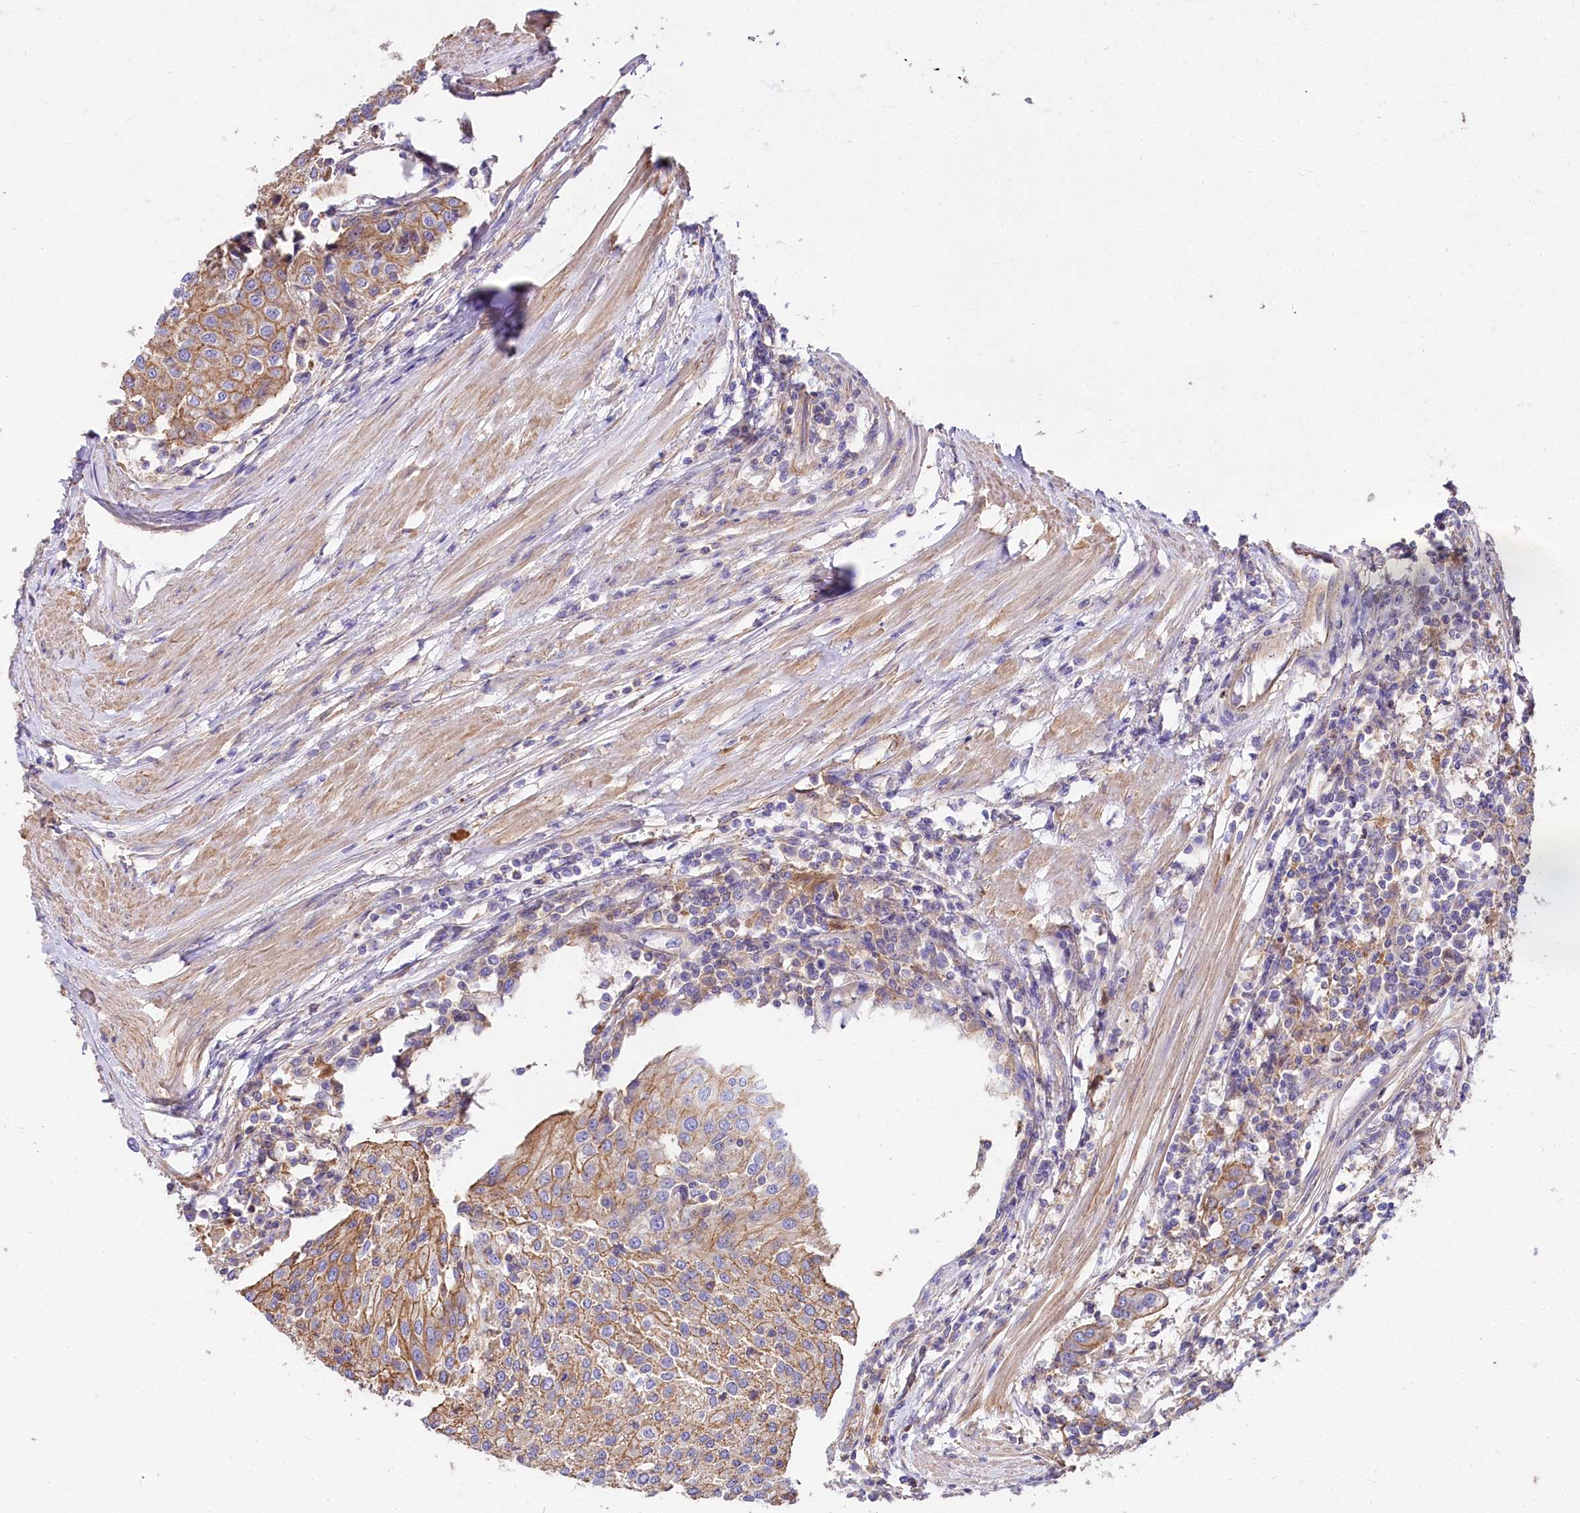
{"staining": {"intensity": "moderate", "quantity": ">75%", "location": "cytoplasmic/membranous"}, "tissue": "urothelial cancer", "cell_type": "Tumor cells", "image_type": "cancer", "snomed": [{"axis": "morphology", "description": "Urothelial carcinoma, High grade"}, {"axis": "topography", "description": "Urinary bladder"}], "caption": "Protein analysis of urothelial carcinoma (high-grade) tissue shows moderate cytoplasmic/membranous staining in approximately >75% of tumor cells. (DAB IHC with brightfield microscopy, high magnification).", "gene": "FCHSD2", "patient": {"sex": "female", "age": 85}}